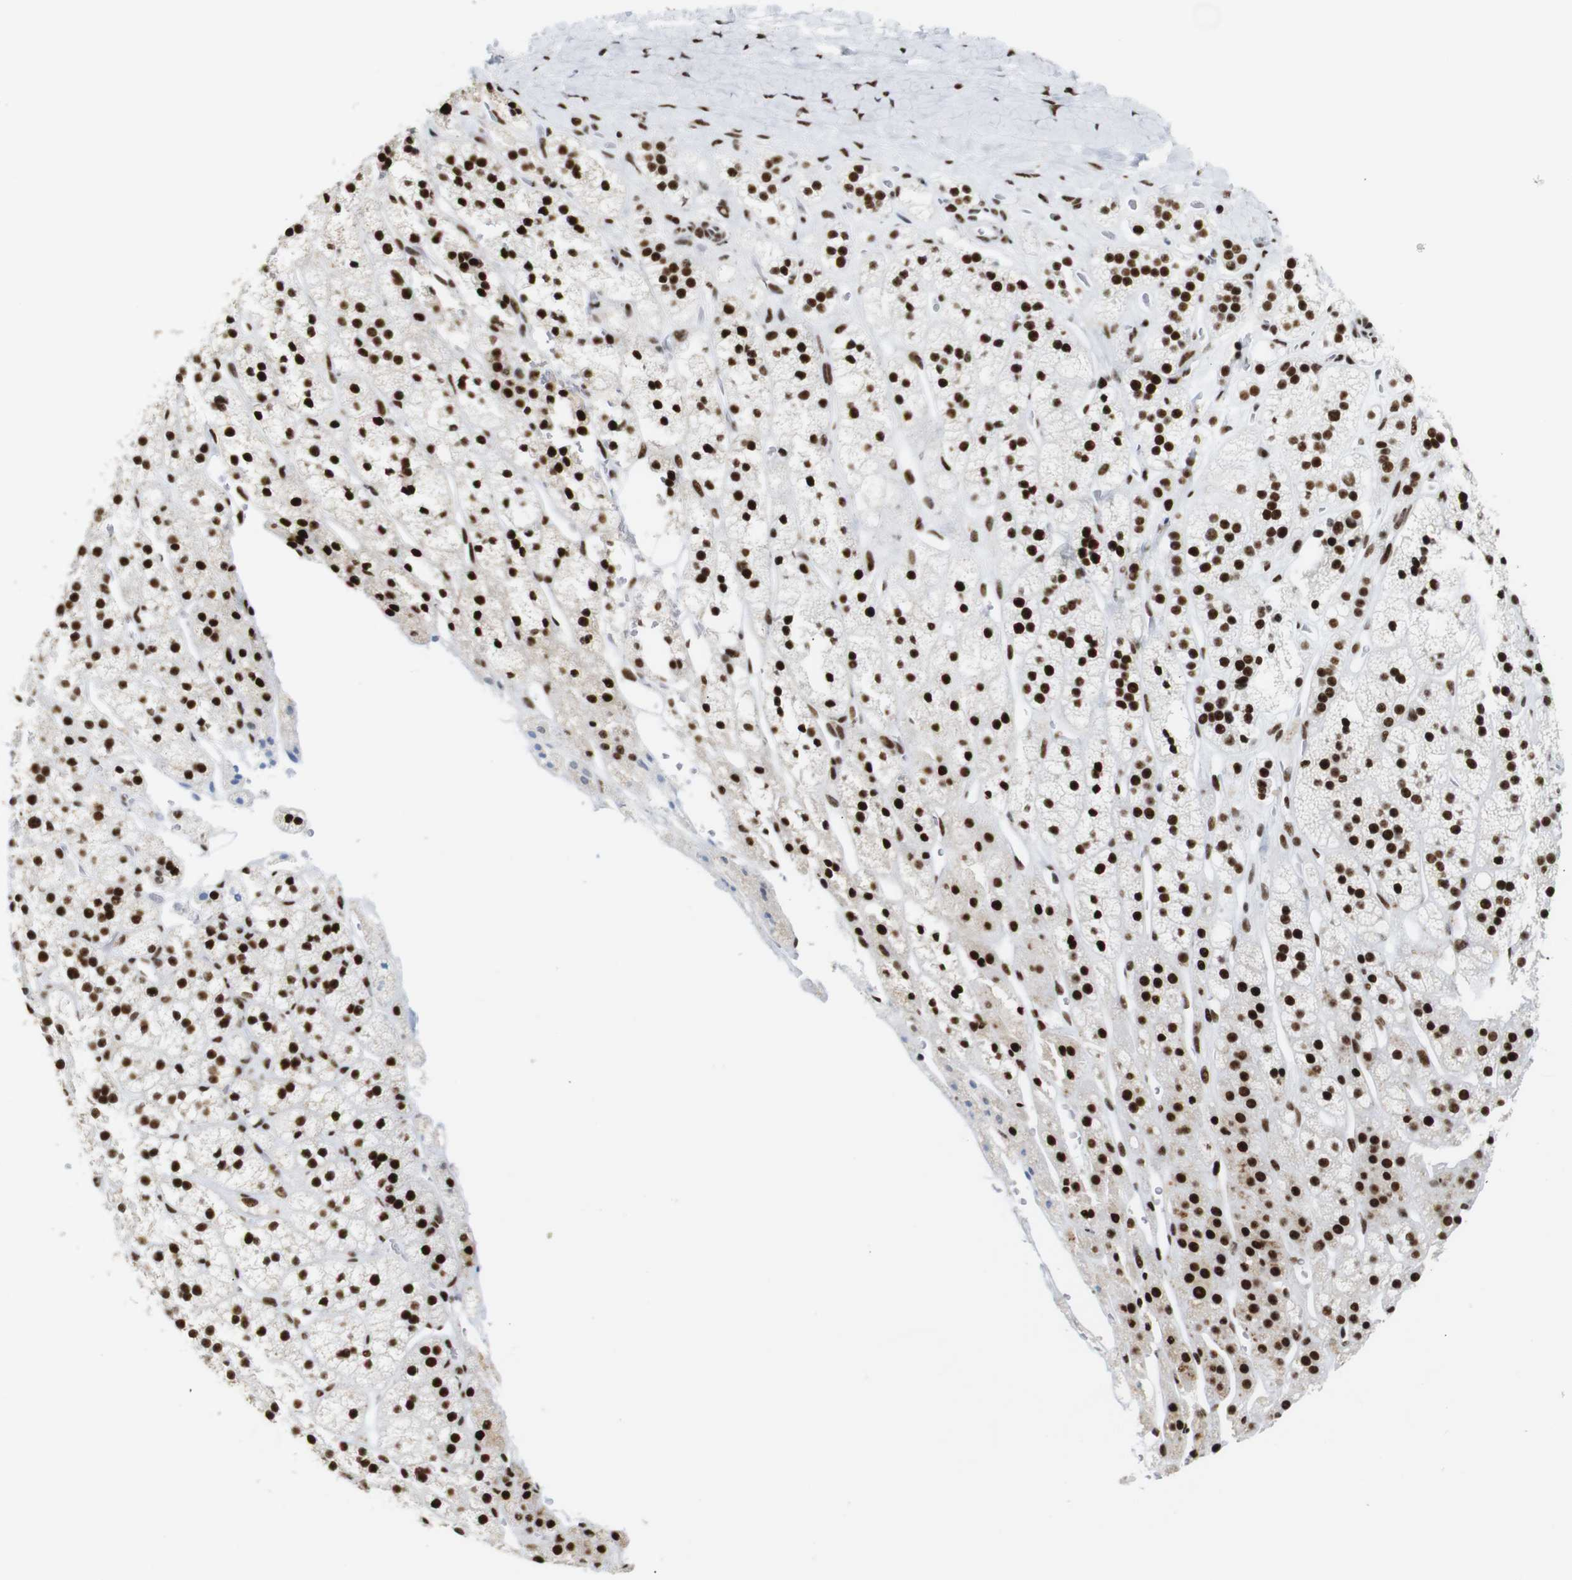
{"staining": {"intensity": "strong", "quantity": ">75%", "location": "cytoplasmic/membranous,nuclear"}, "tissue": "adrenal gland", "cell_type": "Glandular cells", "image_type": "normal", "snomed": [{"axis": "morphology", "description": "Normal tissue, NOS"}, {"axis": "topography", "description": "Adrenal gland"}], "caption": "Adrenal gland stained with immunohistochemistry displays strong cytoplasmic/membranous,nuclear positivity in about >75% of glandular cells.", "gene": "TRA2B", "patient": {"sex": "male", "age": 56}}